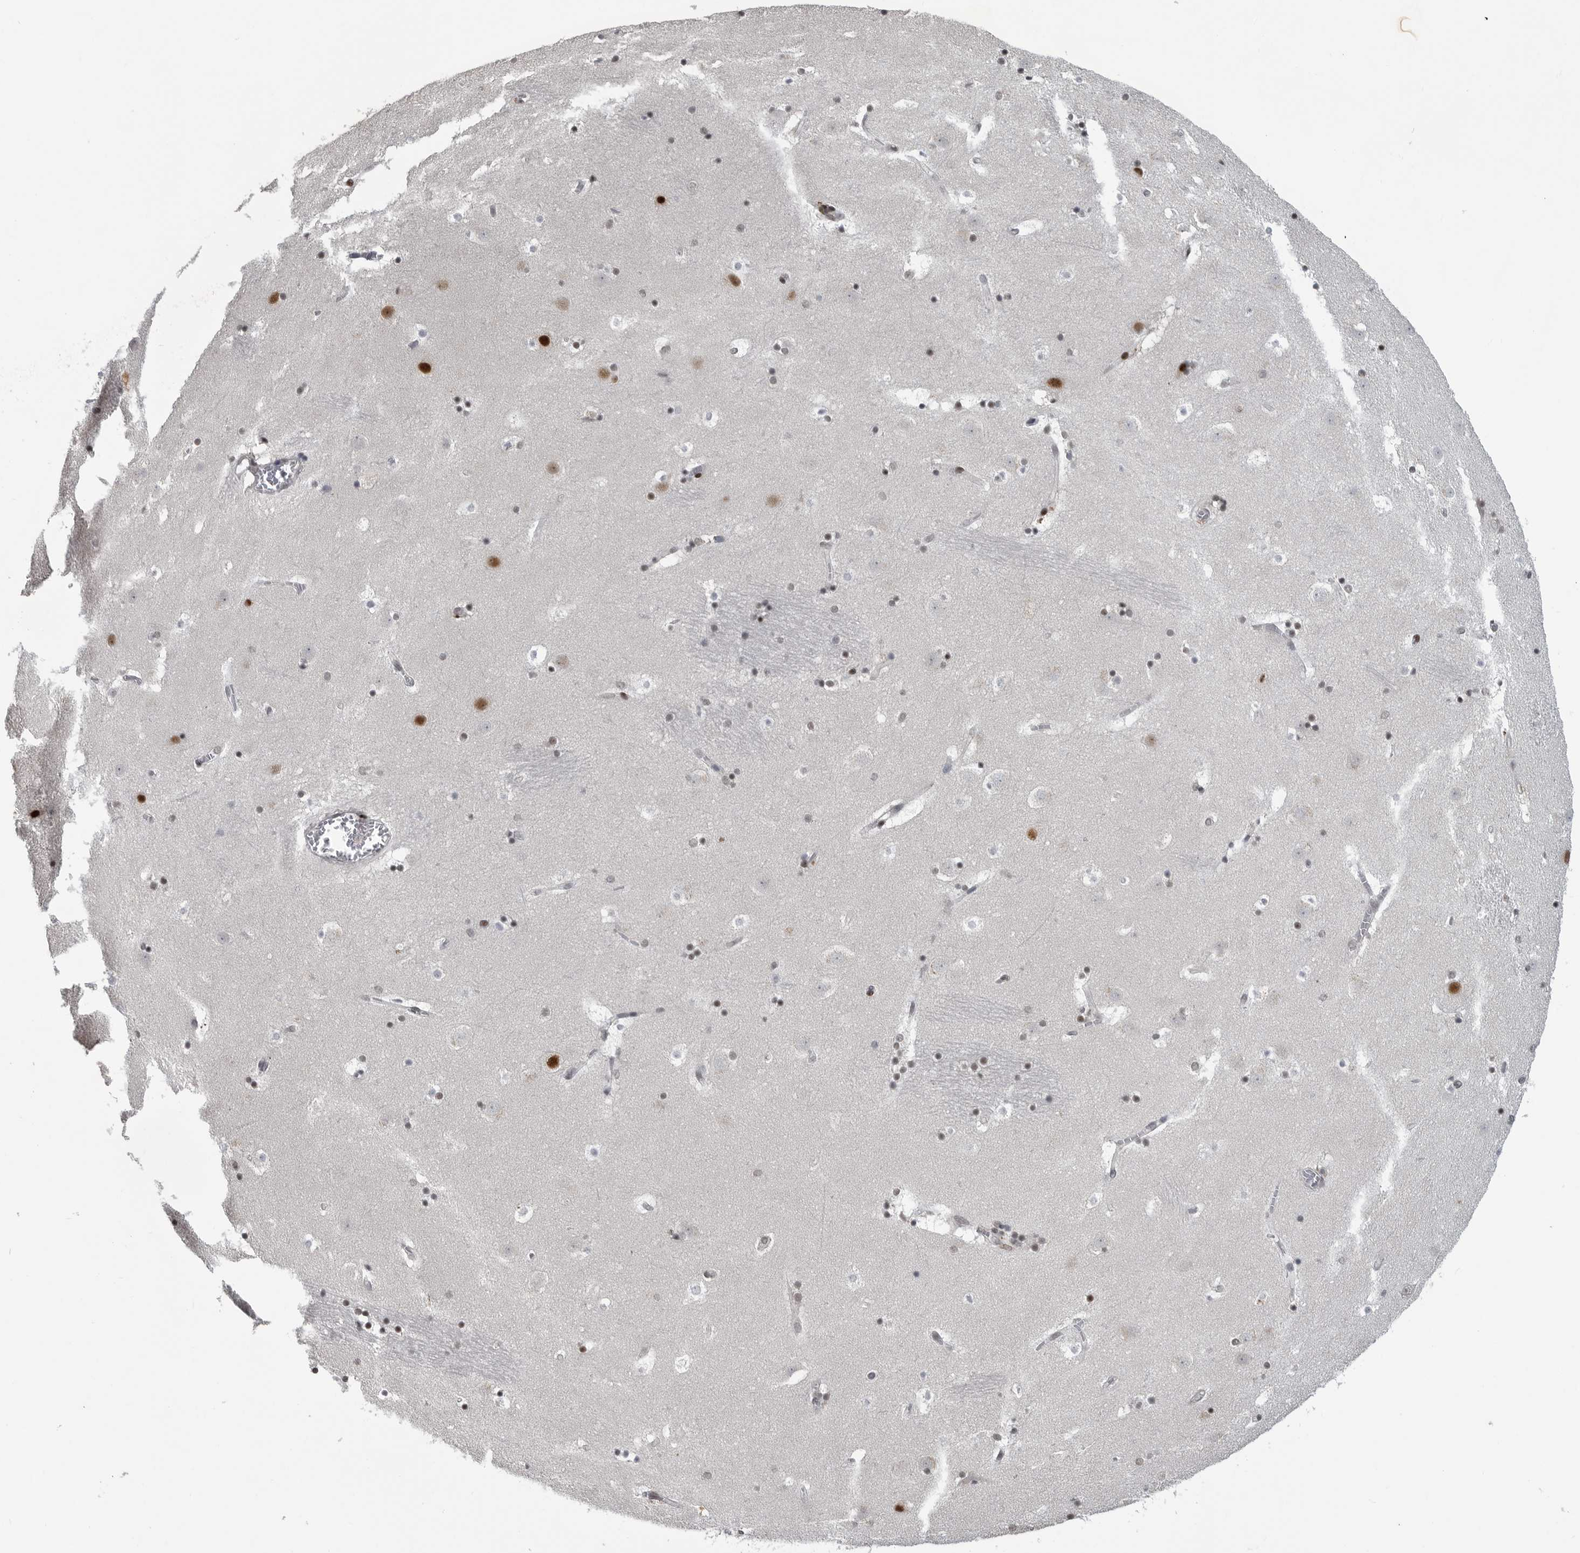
{"staining": {"intensity": "strong", "quantity": "<25%", "location": "nuclear"}, "tissue": "caudate", "cell_type": "Glial cells", "image_type": "normal", "snomed": [{"axis": "morphology", "description": "Normal tissue, NOS"}, {"axis": "topography", "description": "Lateral ventricle wall"}], "caption": "Immunohistochemical staining of unremarkable caudate demonstrates <25% levels of strong nuclear protein expression in about <25% of glial cells. The protein is stained brown, and the nuclei are stained in blue (DAB IHC with brightfield microscopy, high magnification).", "gene": "C8orf58", "patient": {"sex": "male", "age": 45}}